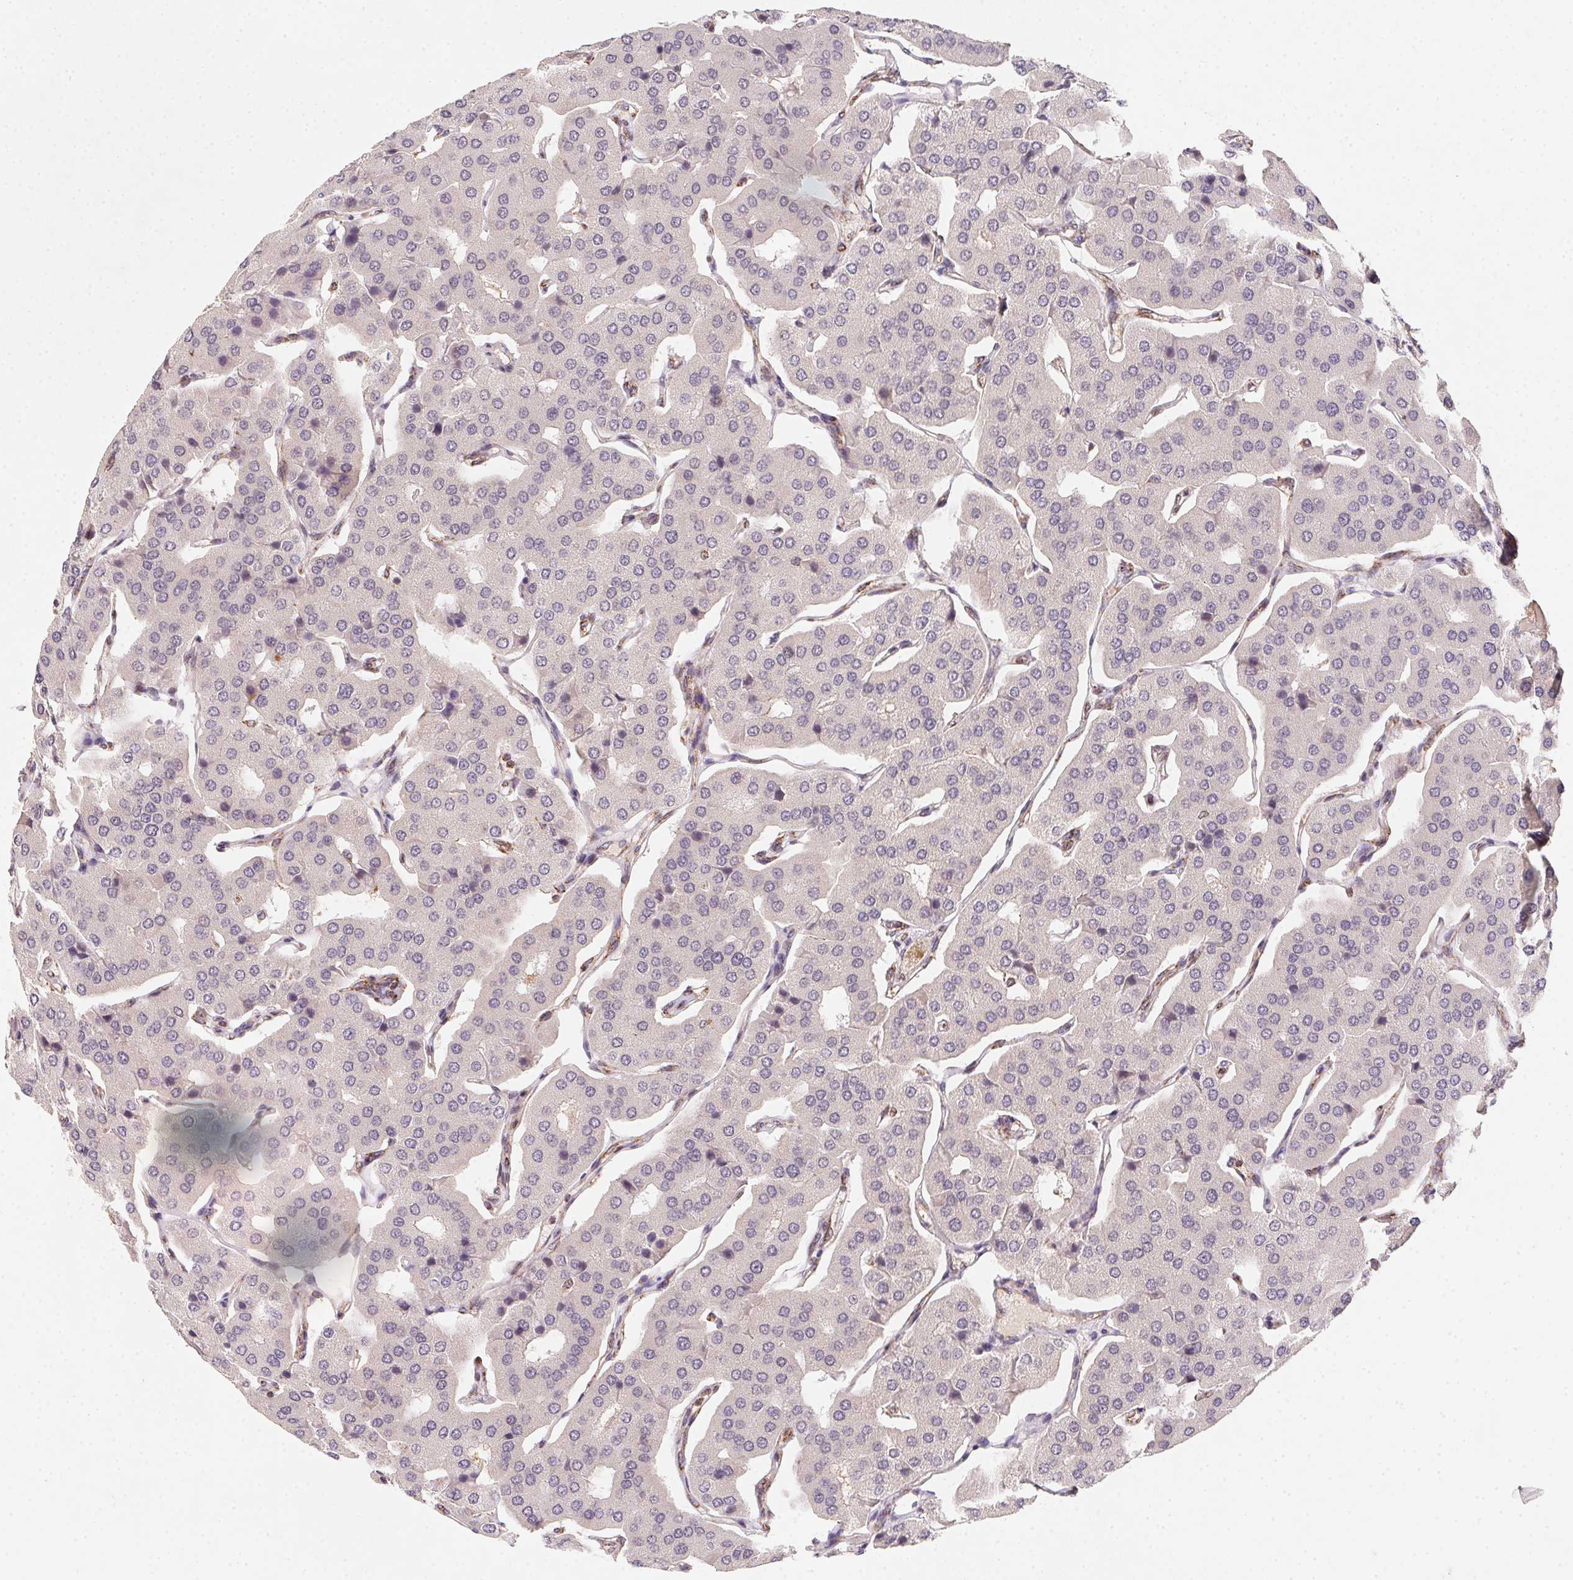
{"staining": {"intensity": "negative", "quantity": "none", "location": "none"}, "tissue": "parathyroid gland", "cell_type": "Glandular cells", "image_type": "normal", "snomed": [{"axis": "morphology", "description": "Normal tissue, NOS"}, {"axis": "morphology", "description": "Adenoma, NOS"}, {"axis": "topography", "description": "Parathyroid gland"}], "caption": "Glandular cells are negative for brown protein staining in normal parathyroid gland. The staining is performed using DAB (3,3'-diaminobenzidine) brown chromogen with nuclei counter-stained in using hematoxylin.", "gene": "NDUFS6", "patient": {"sex": "female", "age": 86}}